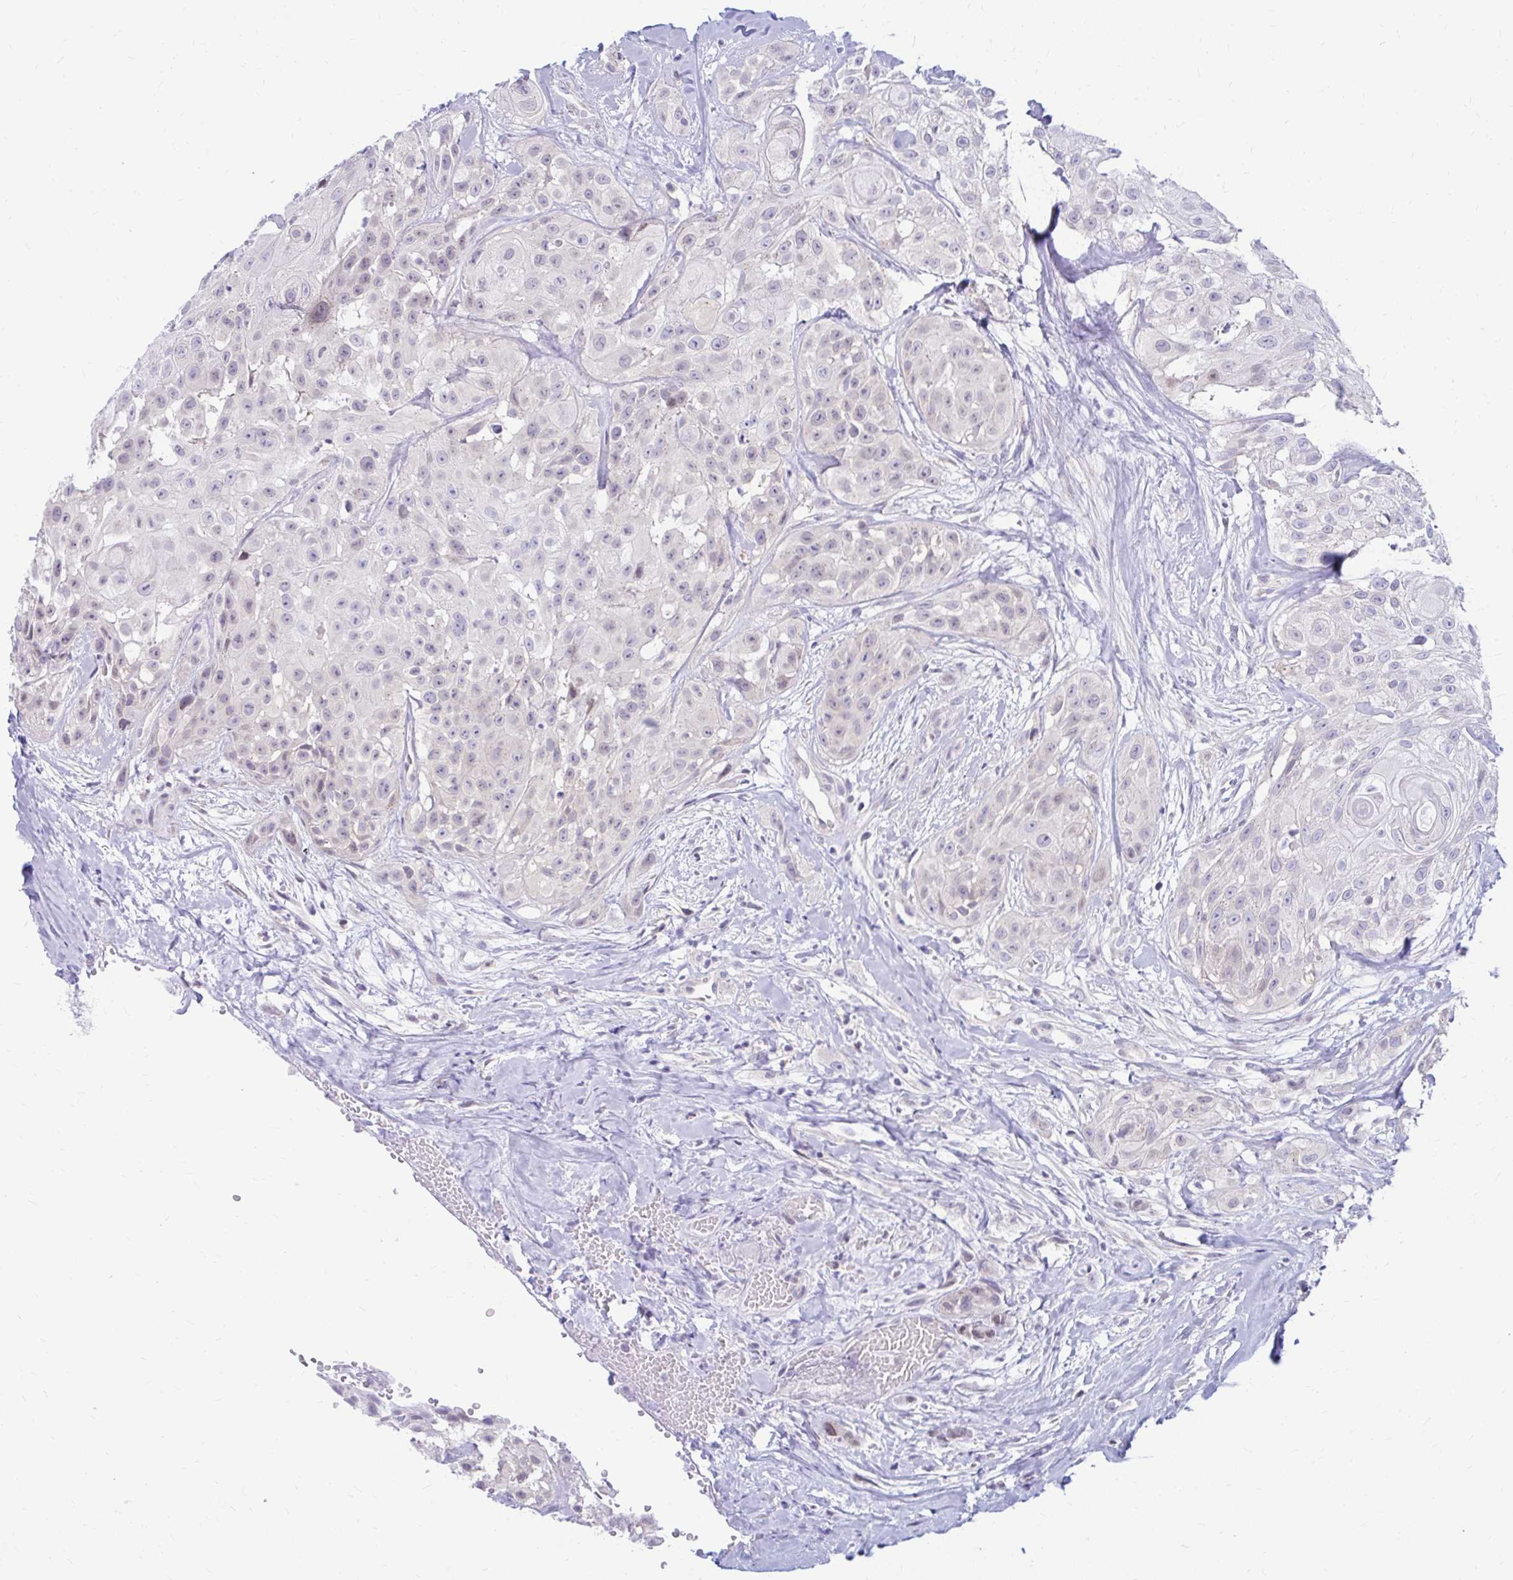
{"staining": {"intensity": "weak", "quantity": "<25%", "location": "nuclear"}, "tissue": "head and neck cancer", "cell_type": "Tumor cells", "image_type": "cancer", "snomed": [{"axis": "morphology", "description": "Squamous cell carcinoma, NOS"}, {"axis": "topography", "description": "Head-Neck"}], "caption": "Human squamous cell carcinoma (head and neck) stained for a protein using immunohistochemistry (IHC) displays no positivity in tumor cells.", "gene": "RADIL", "patient": {"sex": "male", "age": 83}}